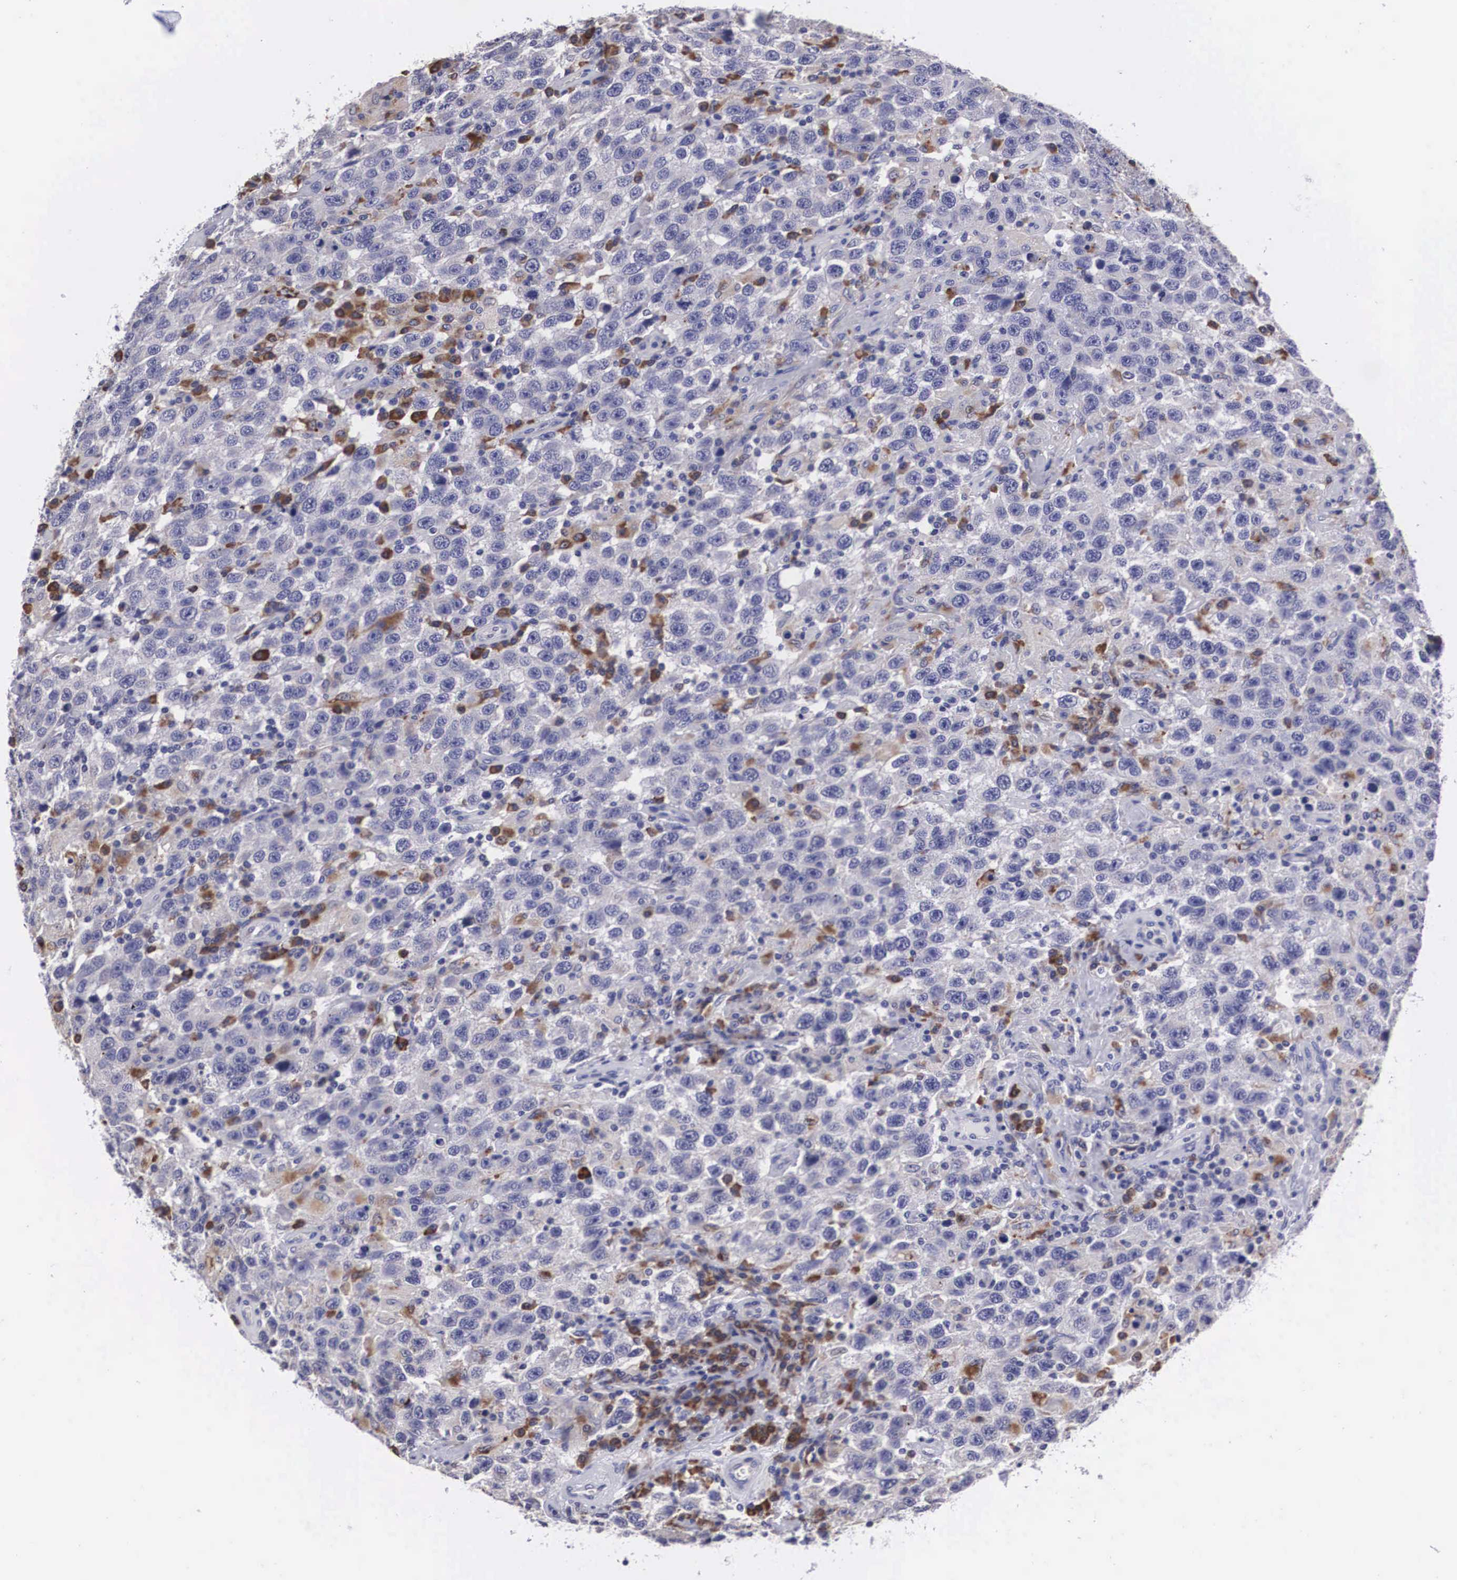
{"staining": {"intensity": "weak", "quantity": "<25%", "location": "cytoplasmic/membranous"}, "tissue": "testis cancer", "cell_type": "Tumor cells", "image_type": "cancer", "snomed": [{"axis": "morphology", "description": "Seminoma, NOS"}, {"axis": "topography", "description": "Testis"}], "caption": "IHC of human testis cancer (seminoma) demonstrates no expression in tumor cells.", "gene": "CRELD2", "patient": {"sex": "male", "age": 41}}